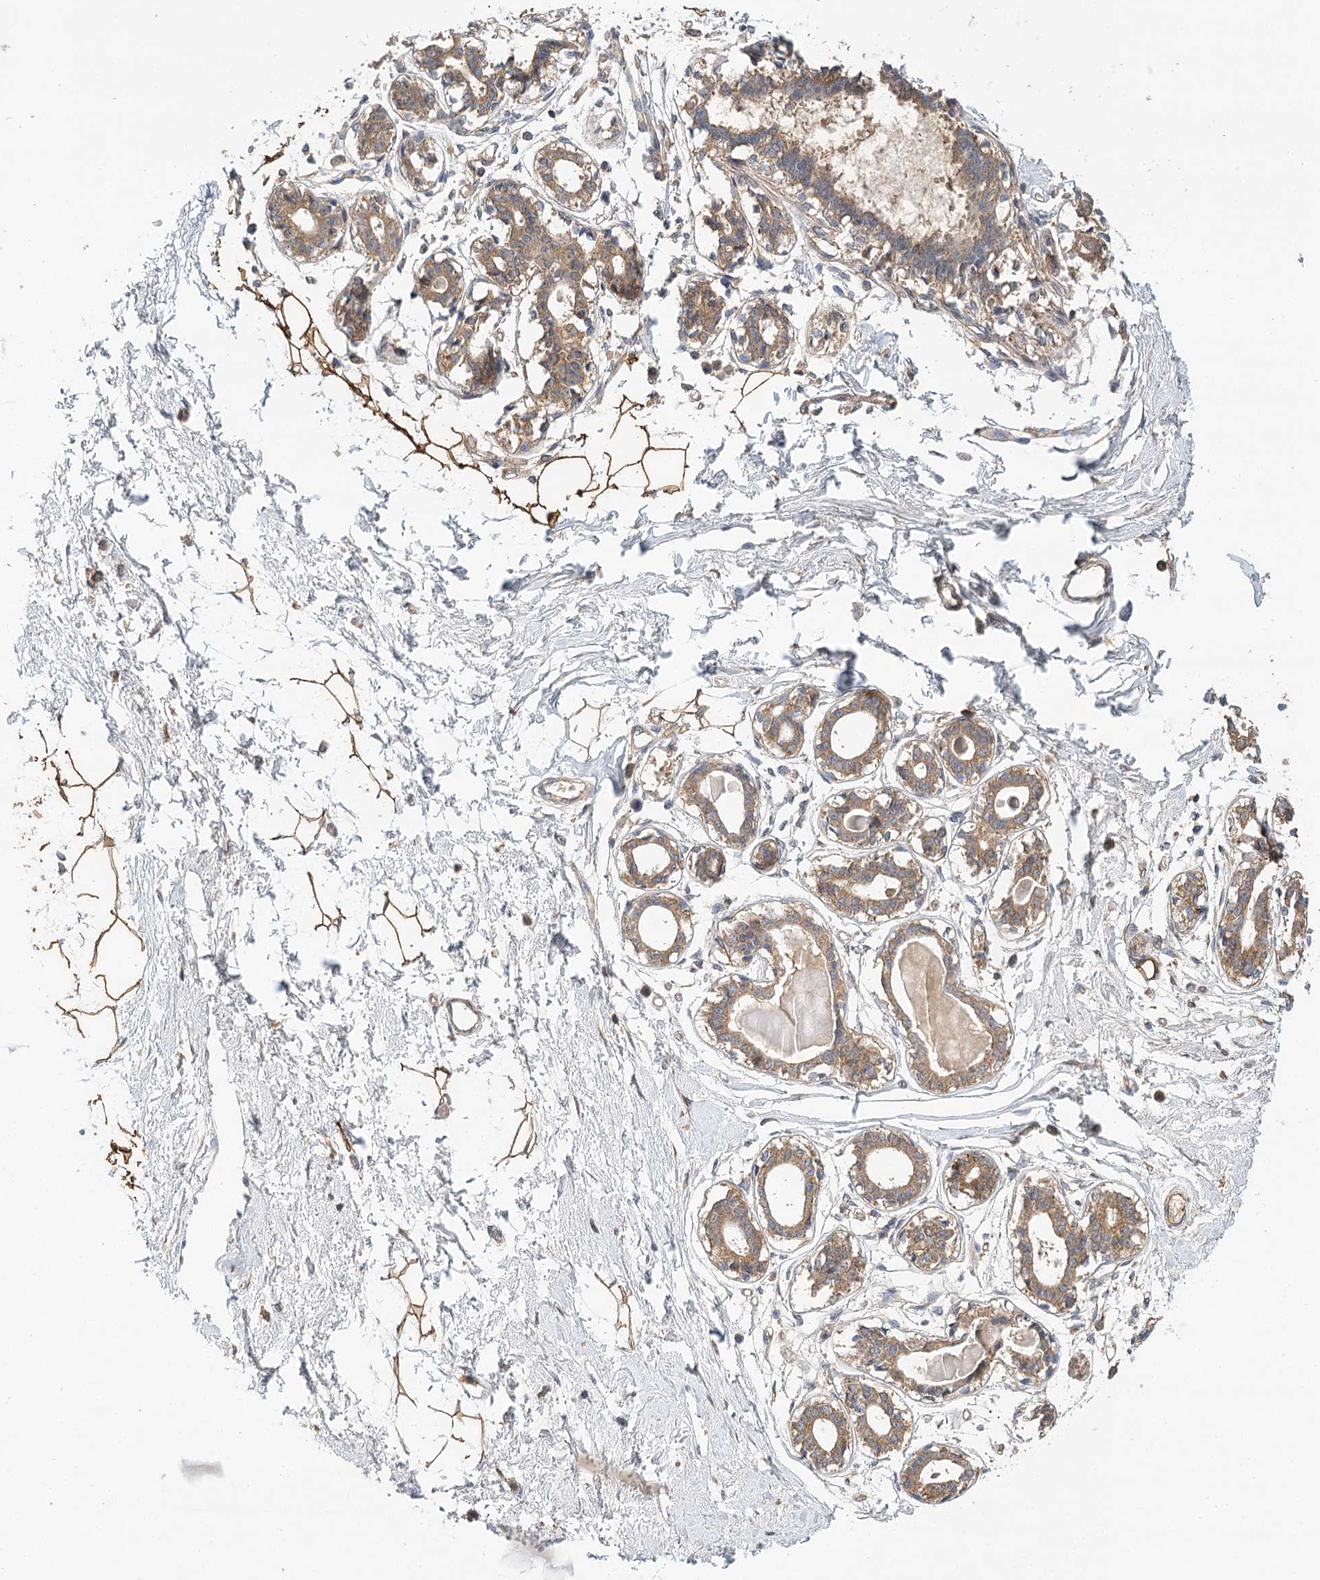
{"staining": {"intensity": "moderate", "quantity": ">75%", "location": "cytoplasmic/membranous"}, "tissue": "breast", "cell_type": "Adipocytes", "image_type": "normal", "snomed": [{"axis": "morphology", "description": "Normal tissue, NOS"}, {"axis": "topography", "description": "Breast"}], "caption": "Protein staining of normal breast displays moderate cytoplasmic/membranous staining in approximately >75% of adipocytes.", "gene": "LSS", "patient": {"sex": "female", "age": 45}}